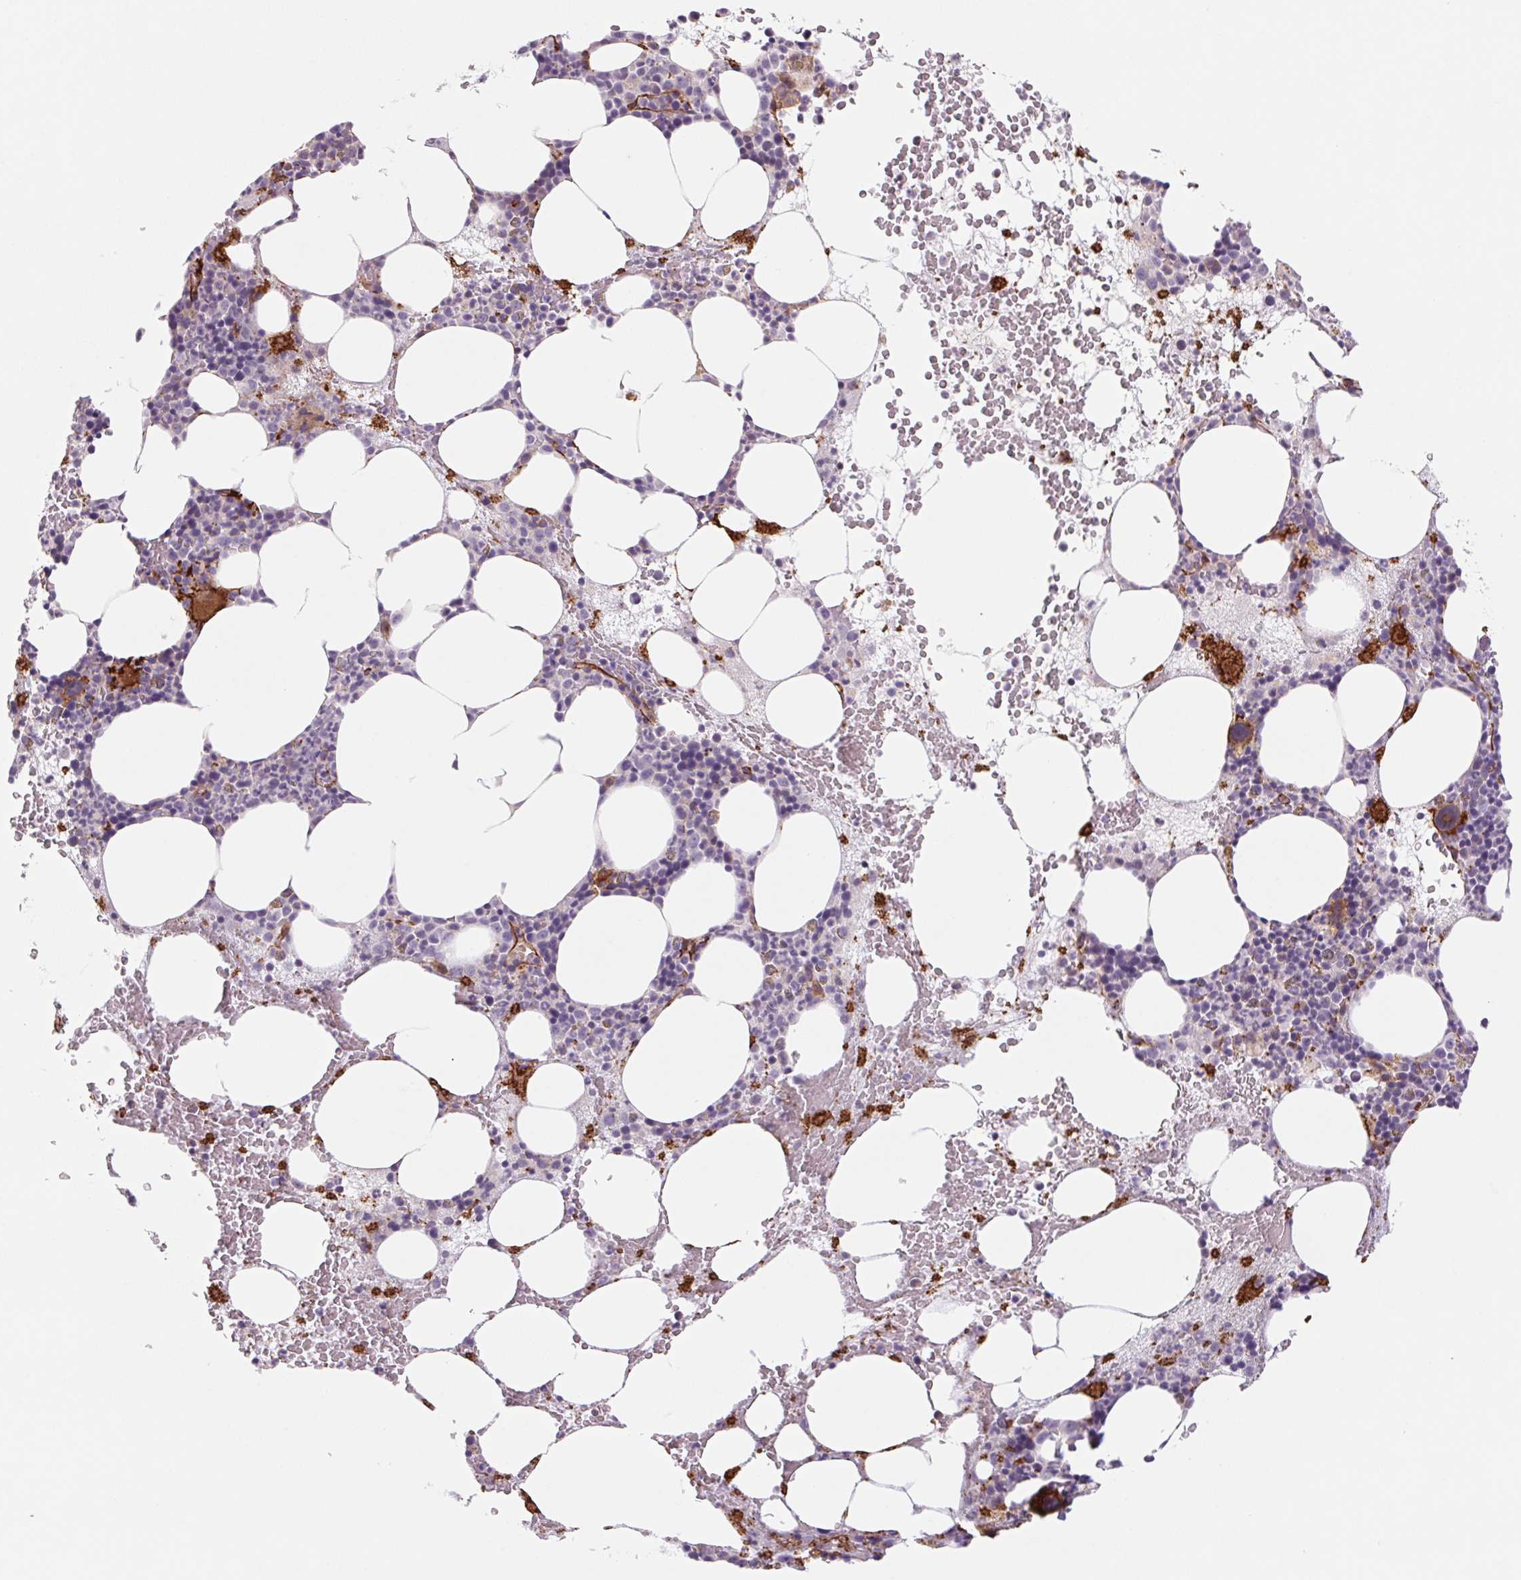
{"staining": {"intensity": "strong", "quantity": "<25%", "location": "cytoplasmic/membranous"}, "tissue": "bone marrow", "cell_type": "Hematopoietic cells", "image_type": "normal", "snomed": [{"axis": "morphology", "description": "Normal tissue, NOS"}, {"axis": "topography", "description": "Bone marrow"}], "caption": "The micrograph displays staining of benign bone marrow, revealing strong cytoplasmic/membranous protein expression (brown color) within hematopoietic cells. Nuclei are stained in blue.", "gene": "MS4A13", "patient": {"sex": "male", "age": 89}}